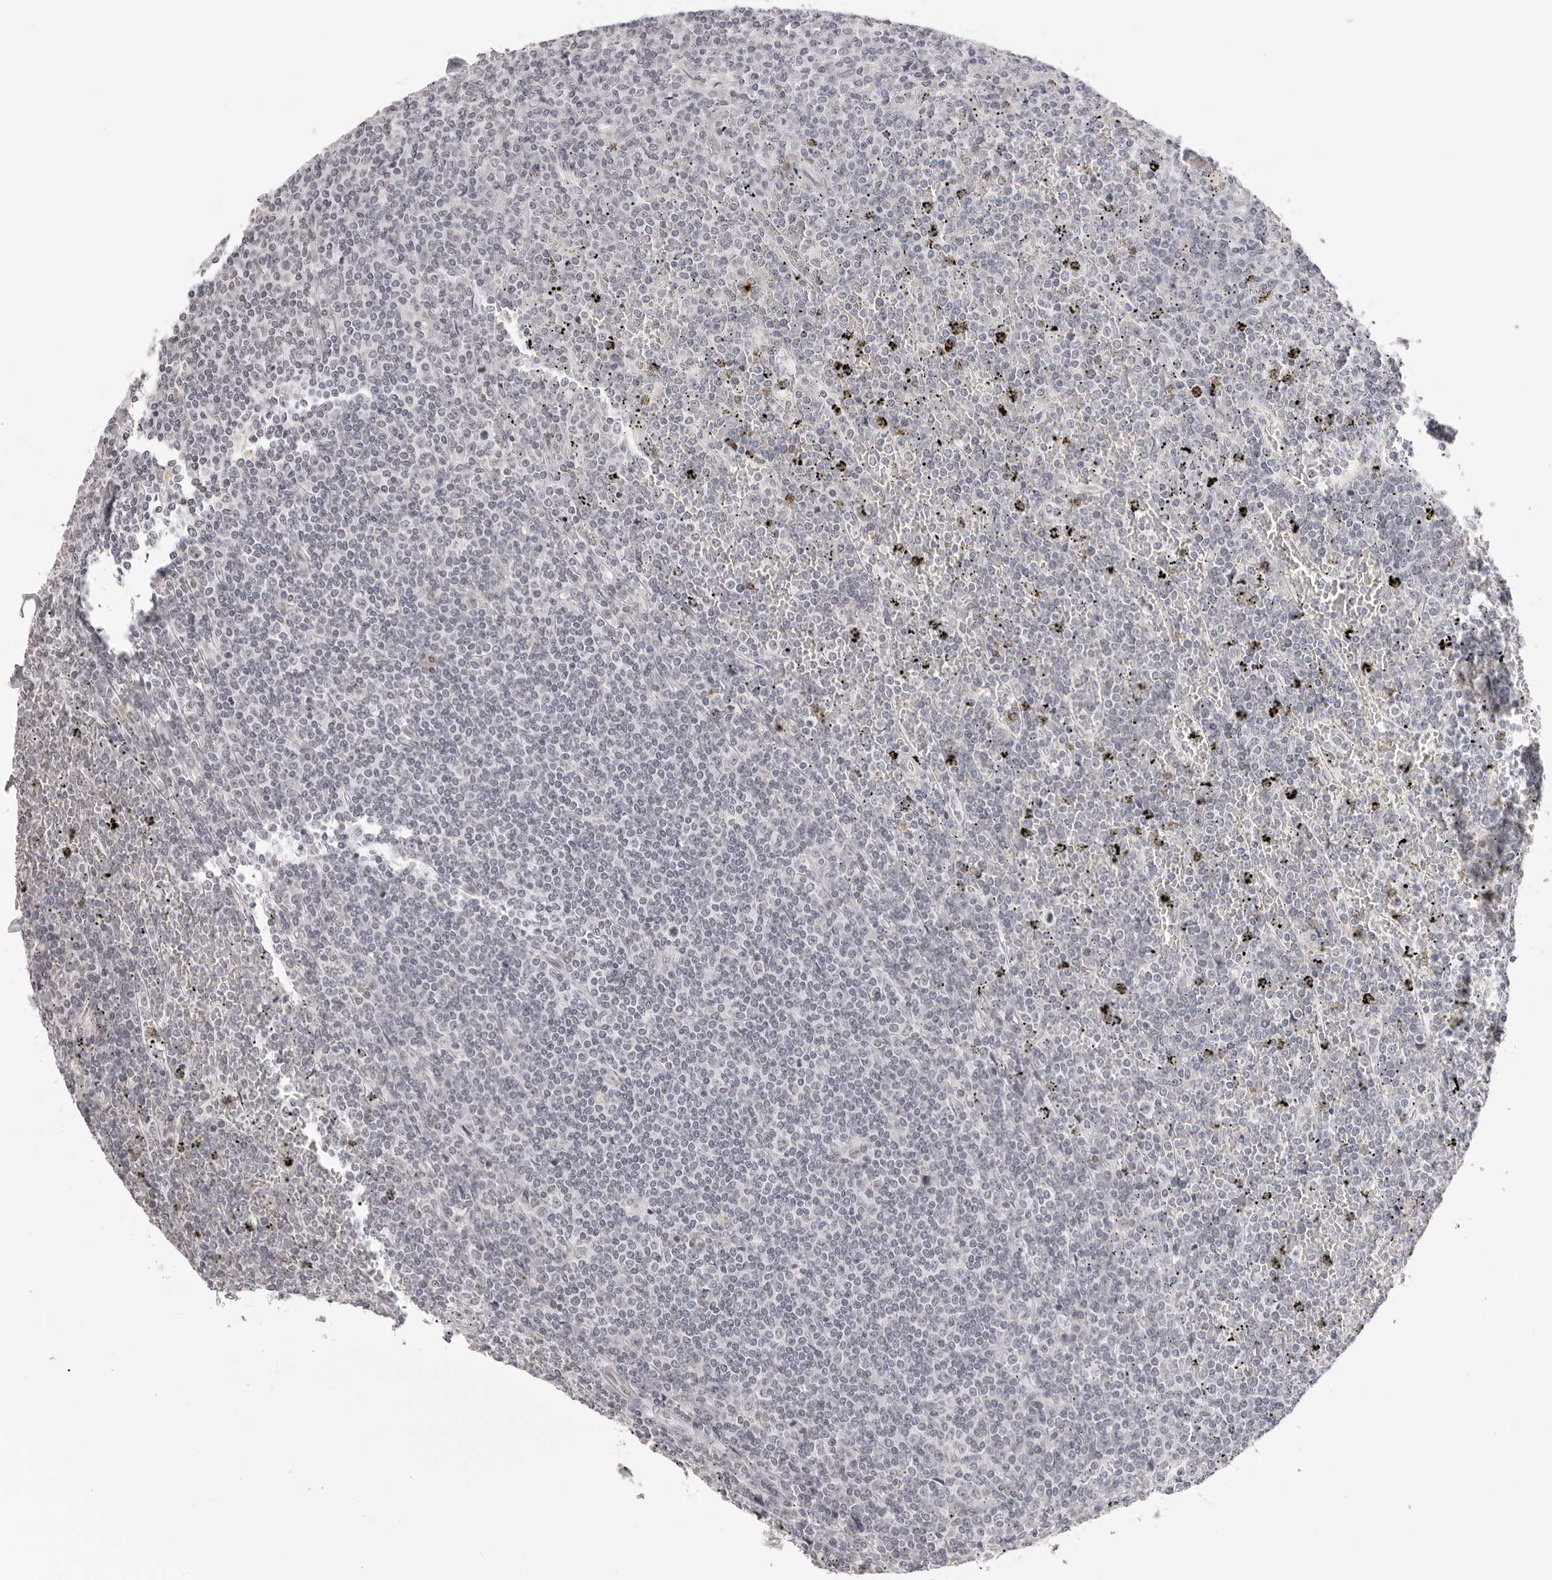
{"staining": {"intensity": "negative", "quantity": "none", "location": "none"}, "tissue": "lymphoma", "cell_type": "Tumor cells", "image_type": "cancer", "snomed": [{"axis": "morphology", "description": "Malignant lymphoma, non-Hodgkin's type, Low grade"}, {"axis": "topography", "description": "Spleen"}], "caption": "There is no significant expression in tumor cells of malignant lymphoma, non-Hodgkin's type (low-grade). (DAB immunohistochemistry (IHC) with hematoxylin counter stain).", "gene": "MAFK", "patient": {"sex": "female", "age": 19}}